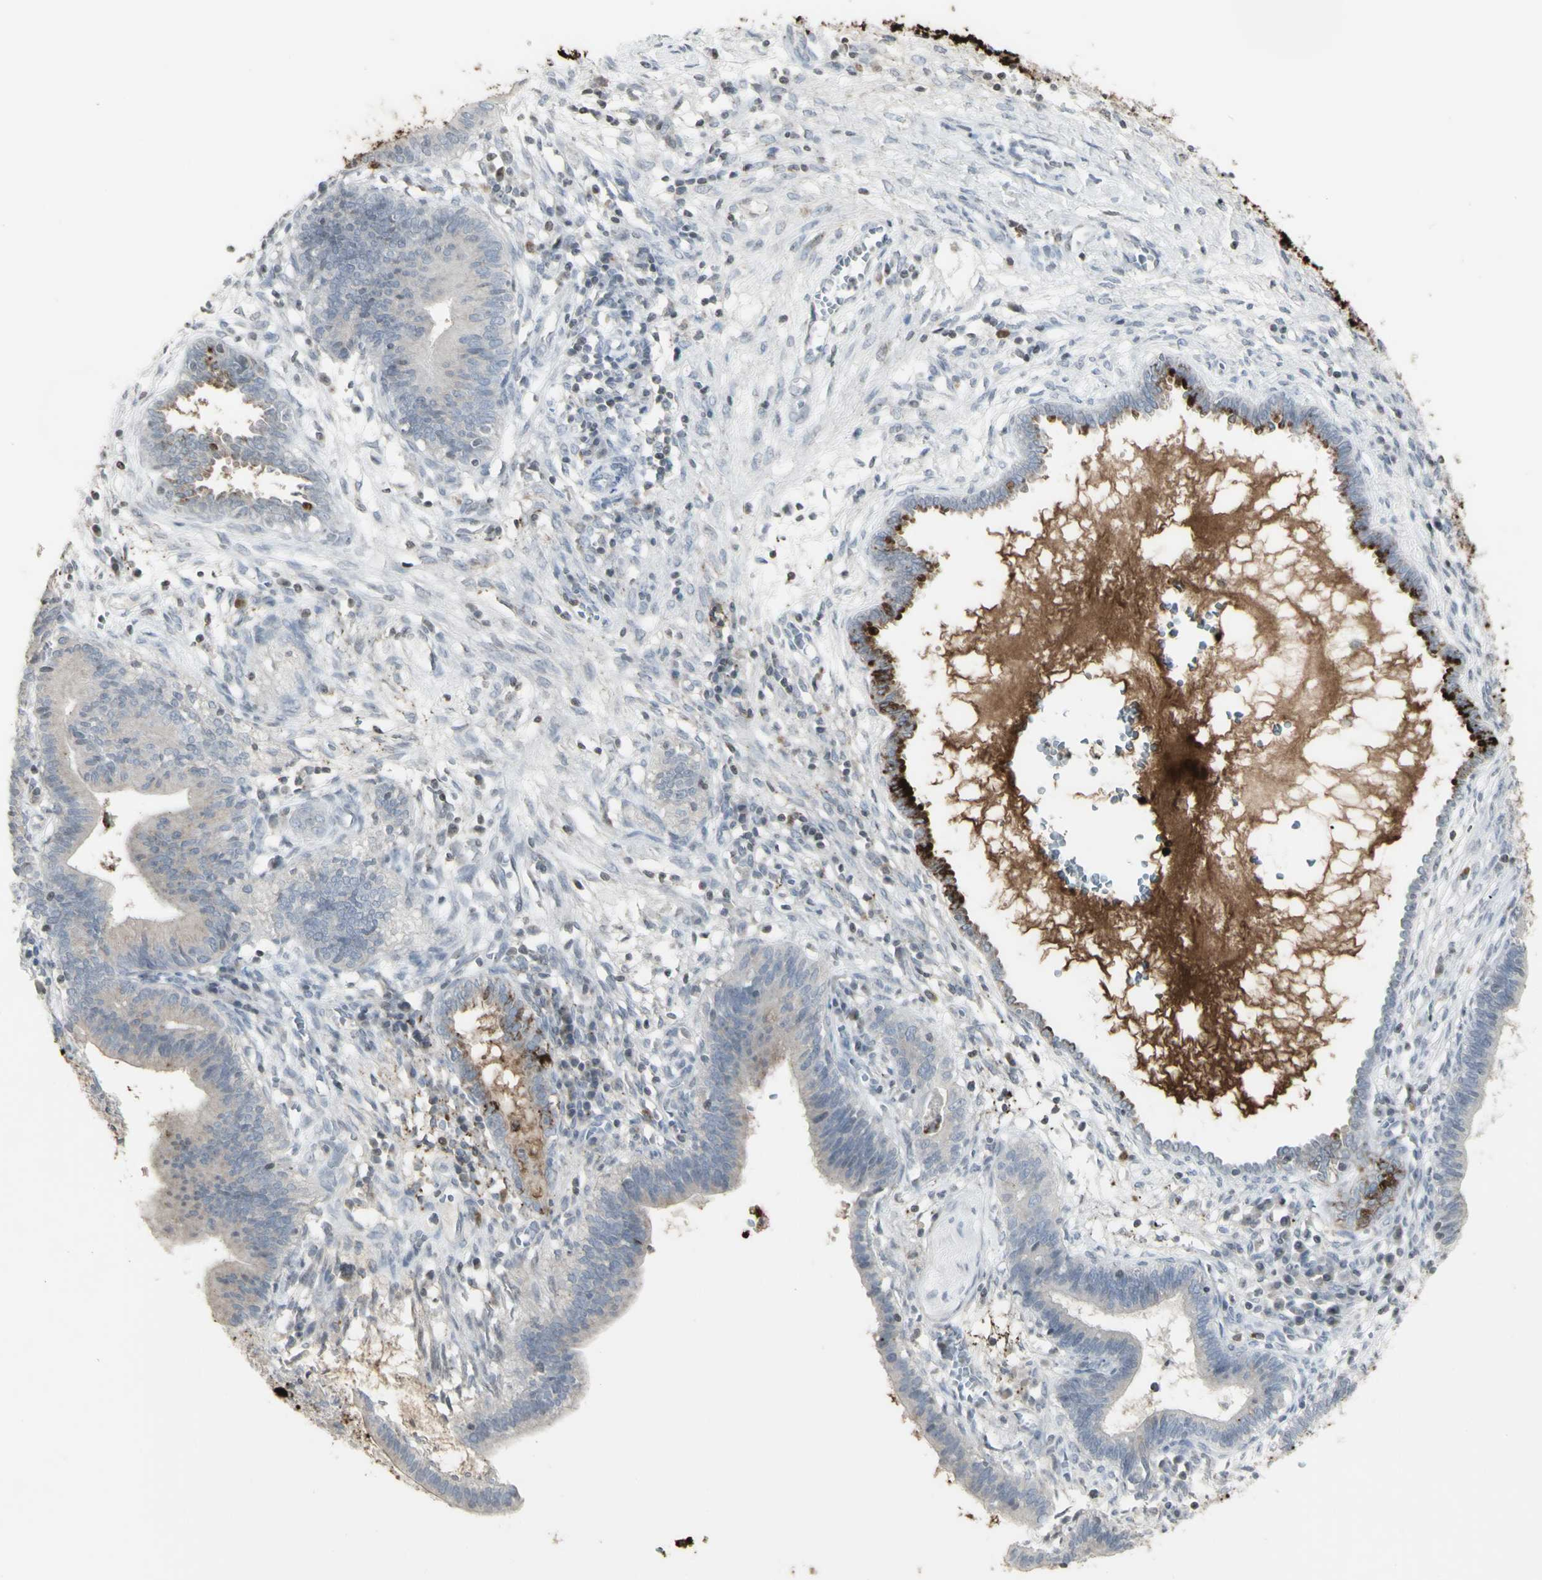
{"staining": {"intensity": "strong", "quantity": "<25%", "location": "cytoplasmic/membranous"}, "tissue": "cervical cancer", "cell_type": "Tumor cells", "image_type": "cancer", "snomed": [{"axis": "morphology", "description": "Adenocarcinoma, NOS"}, {"axis": "topography", "description": "Cervix"}], "caption": "Tumor cells display strong cytoplasmic/membranous positivity in about <25% of cells in cervical cancer (adenocarcinoma).", "gene": "MUC5AC", "patient": {"sex": "female", "age": 44}}